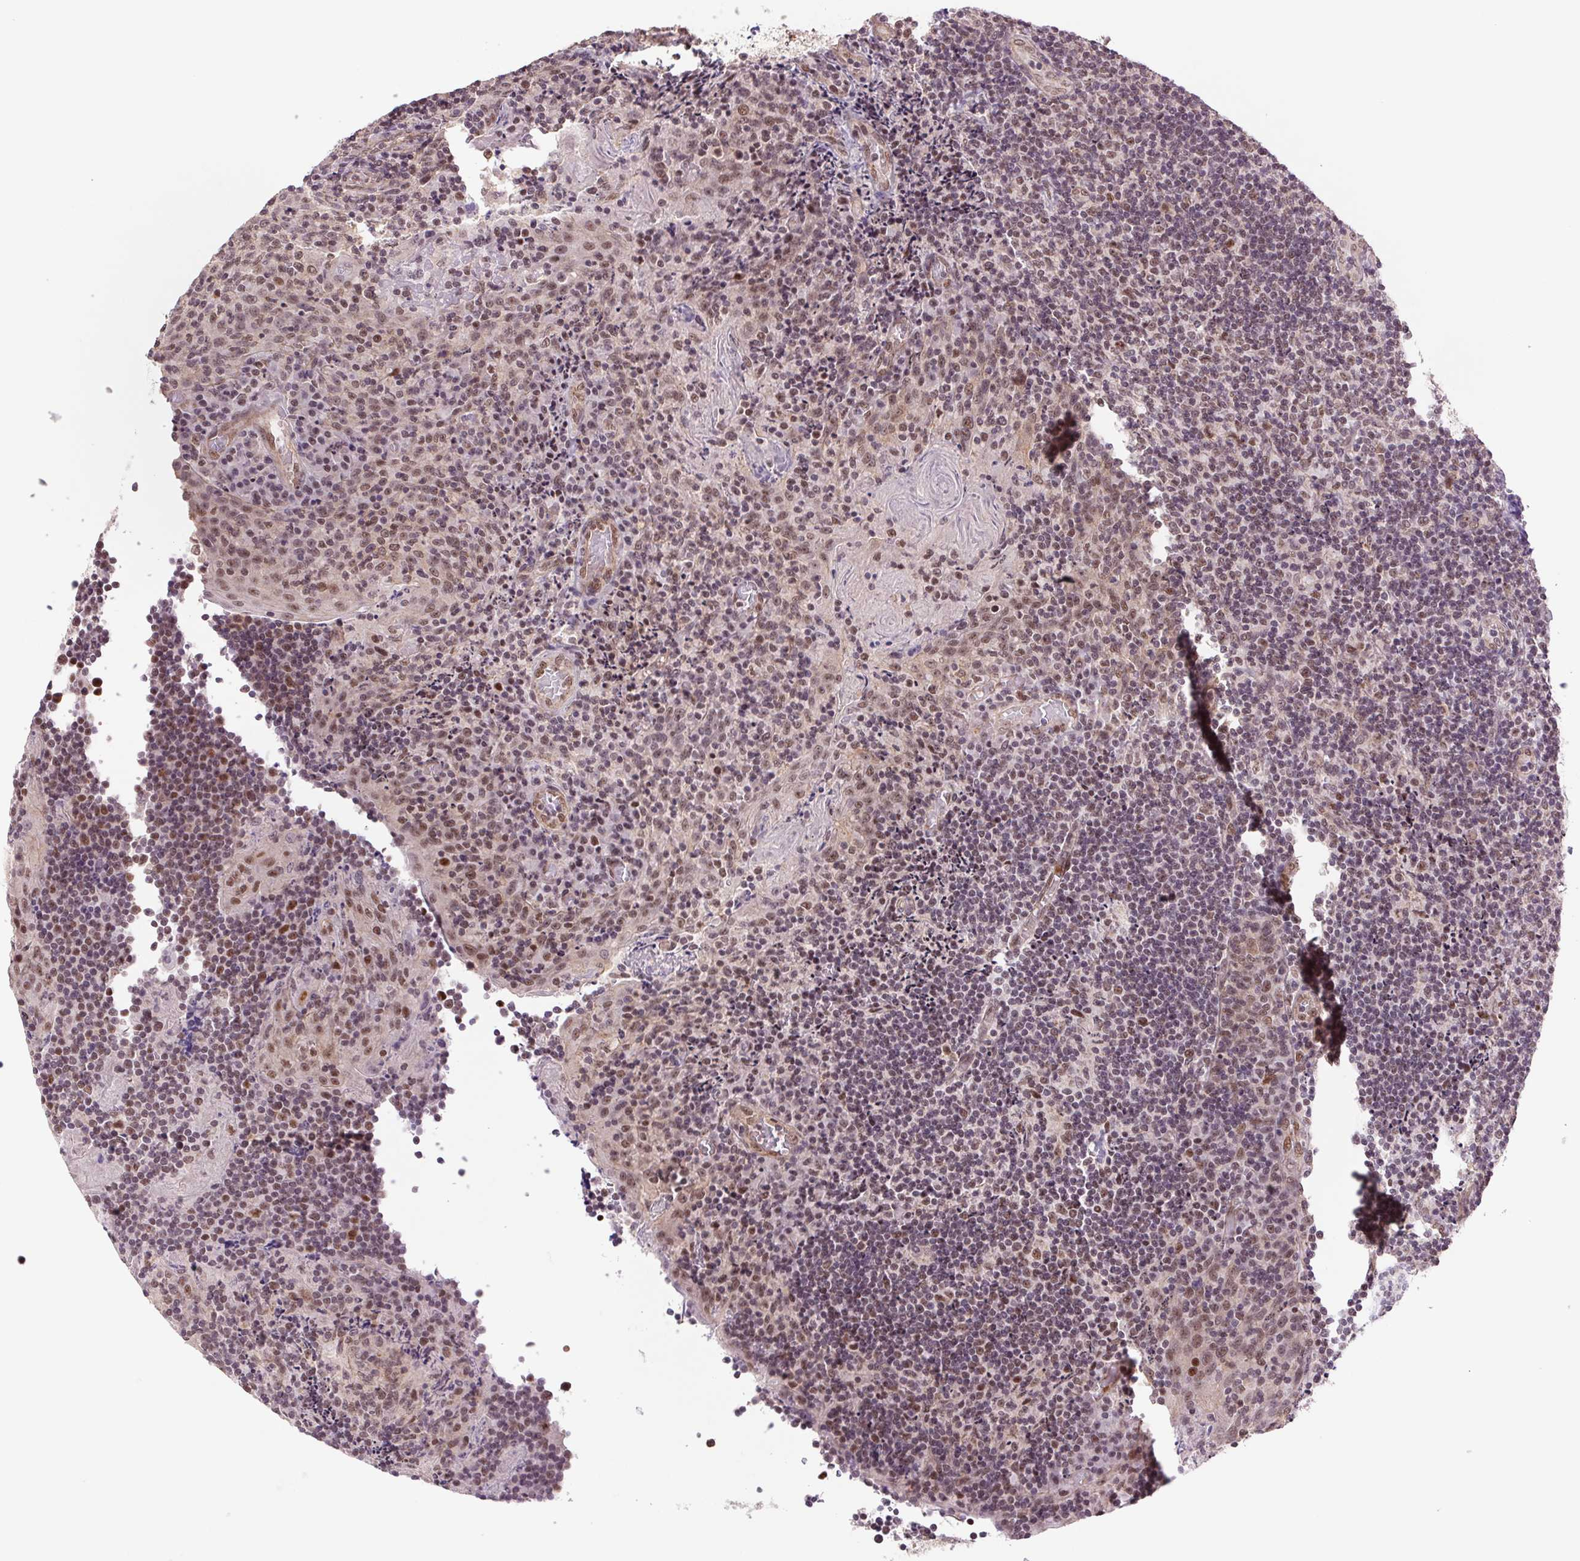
{"staining": {"intensity": "moderate", "quantity": "25%-75%", "location": "nuclear"}, "tissue": "tonsil", "cell_type": "Germinal center cells", "image_type": "normal", "snomed": [{"axis": "morphology", "description": "Normal tissue, NOS"}, {"axis": "topography", "description": "Tonsil"}], "caption": "Immunohistochemical staining of benign tonsil exhibits medium levels of moderate nuclear expression in approximately 25%-75% of germinal center cells. (DAB = brown stain, brightfield microscopy at high magnification).", "gene": "CWC25", "patient": {"sex": "male", "age": 17}}